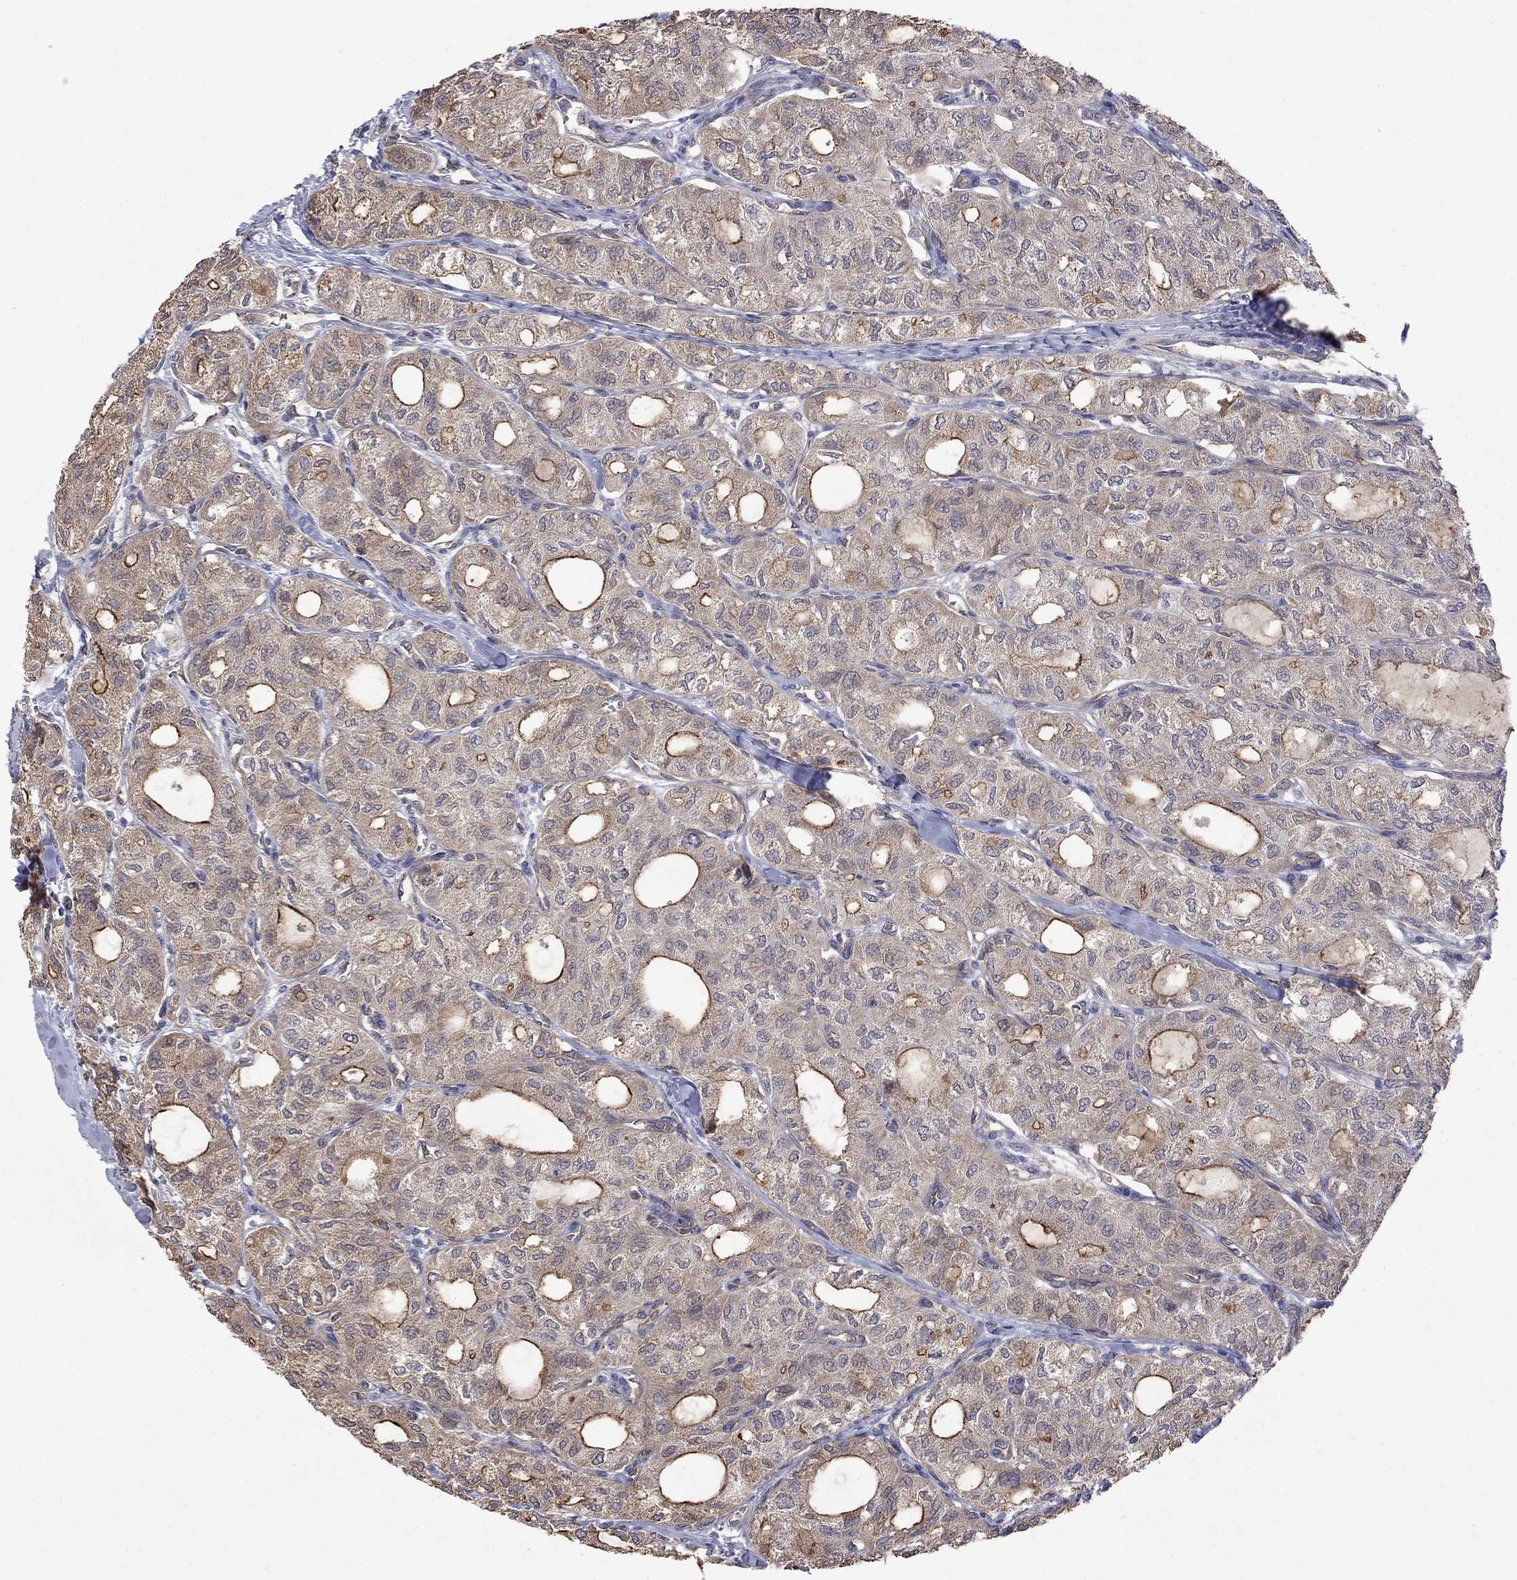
{"staining": {"intensity": "weak", "quantity": ">75%", "location": "cytoplasmic/membranous"}, "tissue": "thyroid cancer", "cell_type": "Tumor cells", "image_type": "cancer", "snomed": [{"axis": "morphology", "description": "Follicular adenoma carcinoma, NOS"}, {"axis": "topography", "description": "Thyroid gland"}], "caption": "This is a histology image of IHC staining of thyroid cancer, which shows weak positivity in the cytoplasmic/membranous of tumor cells.", "gene": "ABI3", "patient": {"sex": "male", "age": 75}}